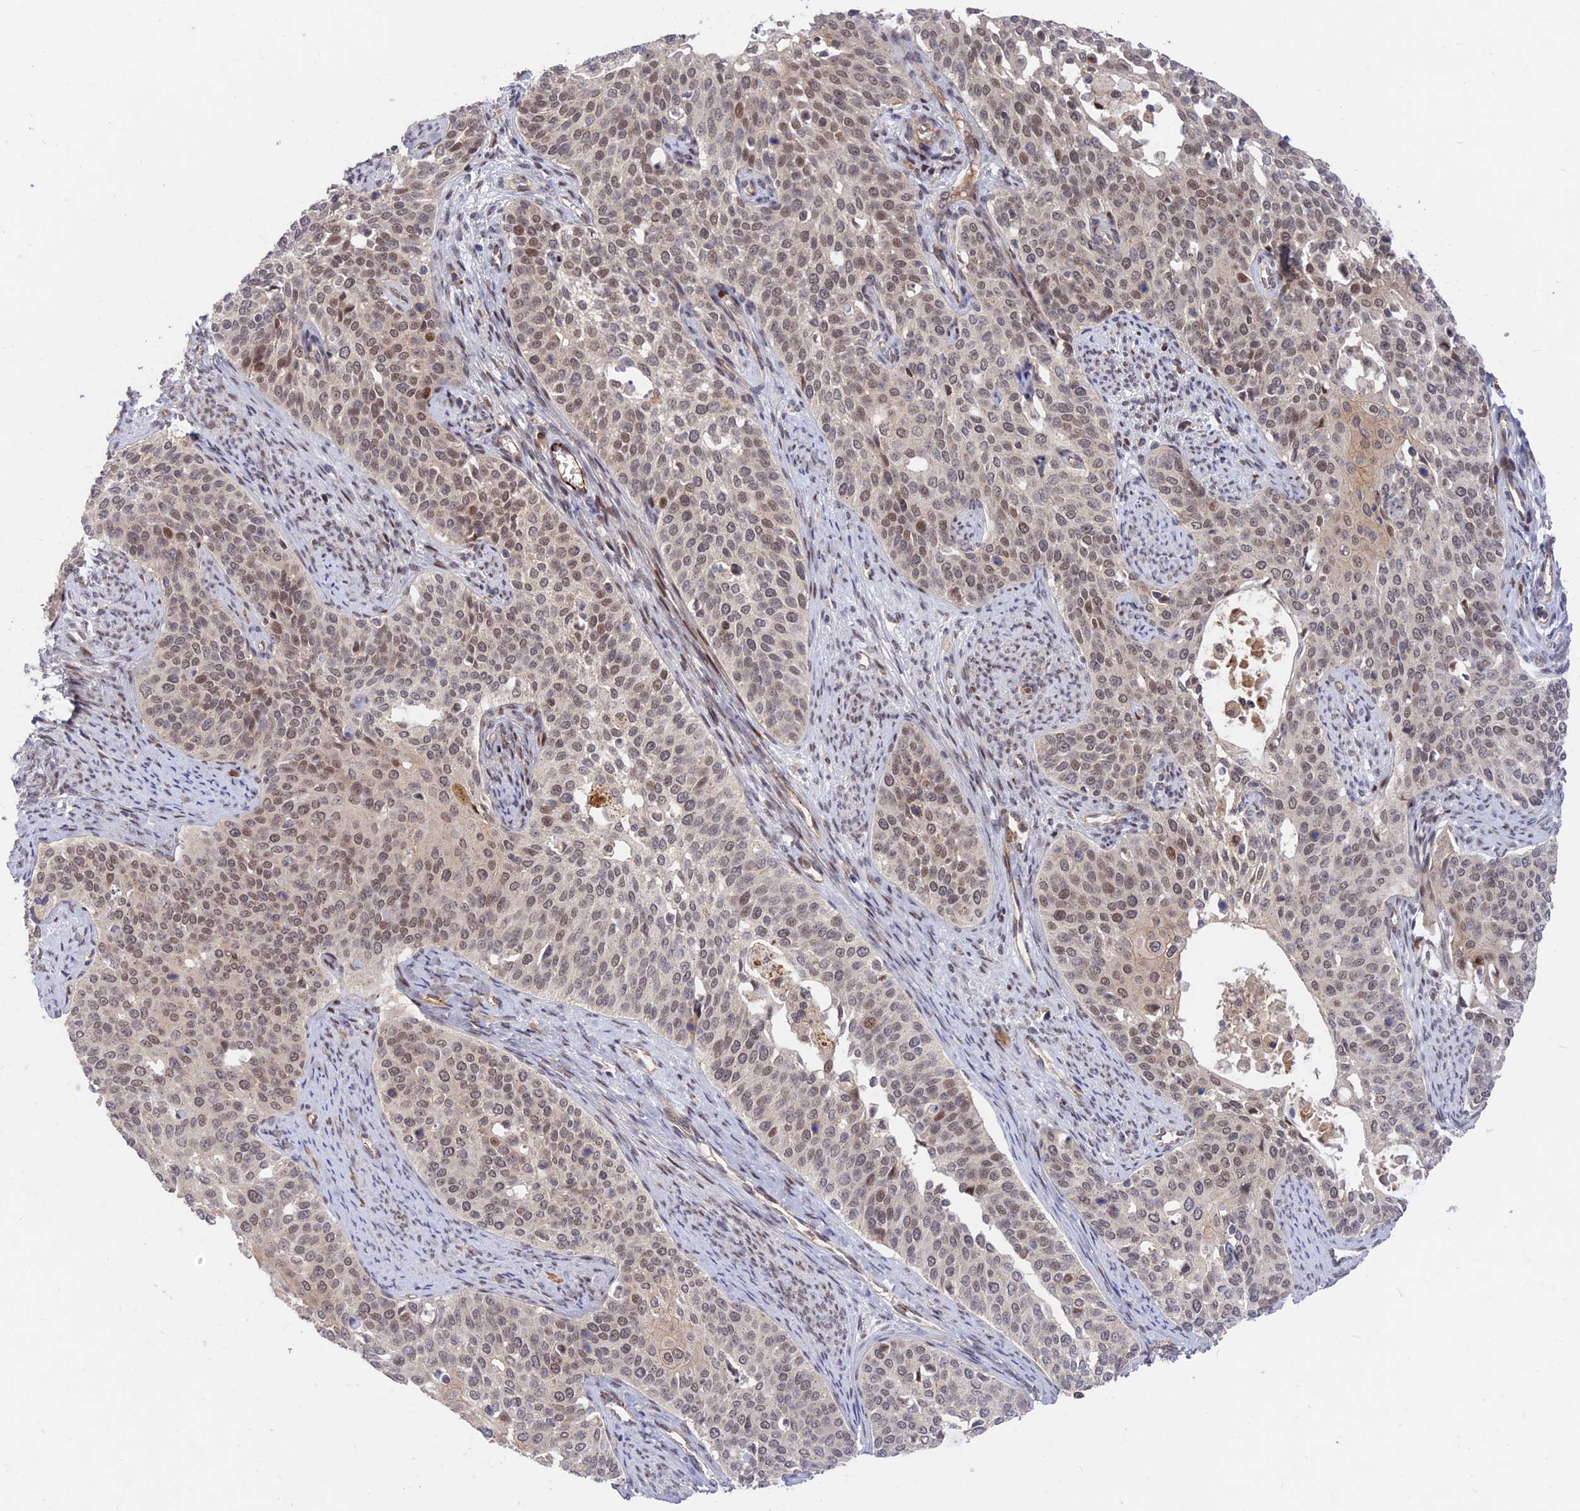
{"staining": {"intensity": "moderate", "quantity": ">75%", "location": "nuclear"}, "tissue": "cervical cancer", "cell_type": "Tumor cells", "image_type": "cancer", "snomed": [{"axis": "morphology", "description": "Squamous cell carcinoma, NOS"}, {"axis": "topography", "description": "Cervix"}], "caption": "Immunohistochemical staining of cervical cancer (squamous cell carcinoma) reveals medium levels of moderate nuclear positivity in about >75% of tumor cells.", "gene": "ZNF85", "patient": {"sex": "female", "age": 44}}